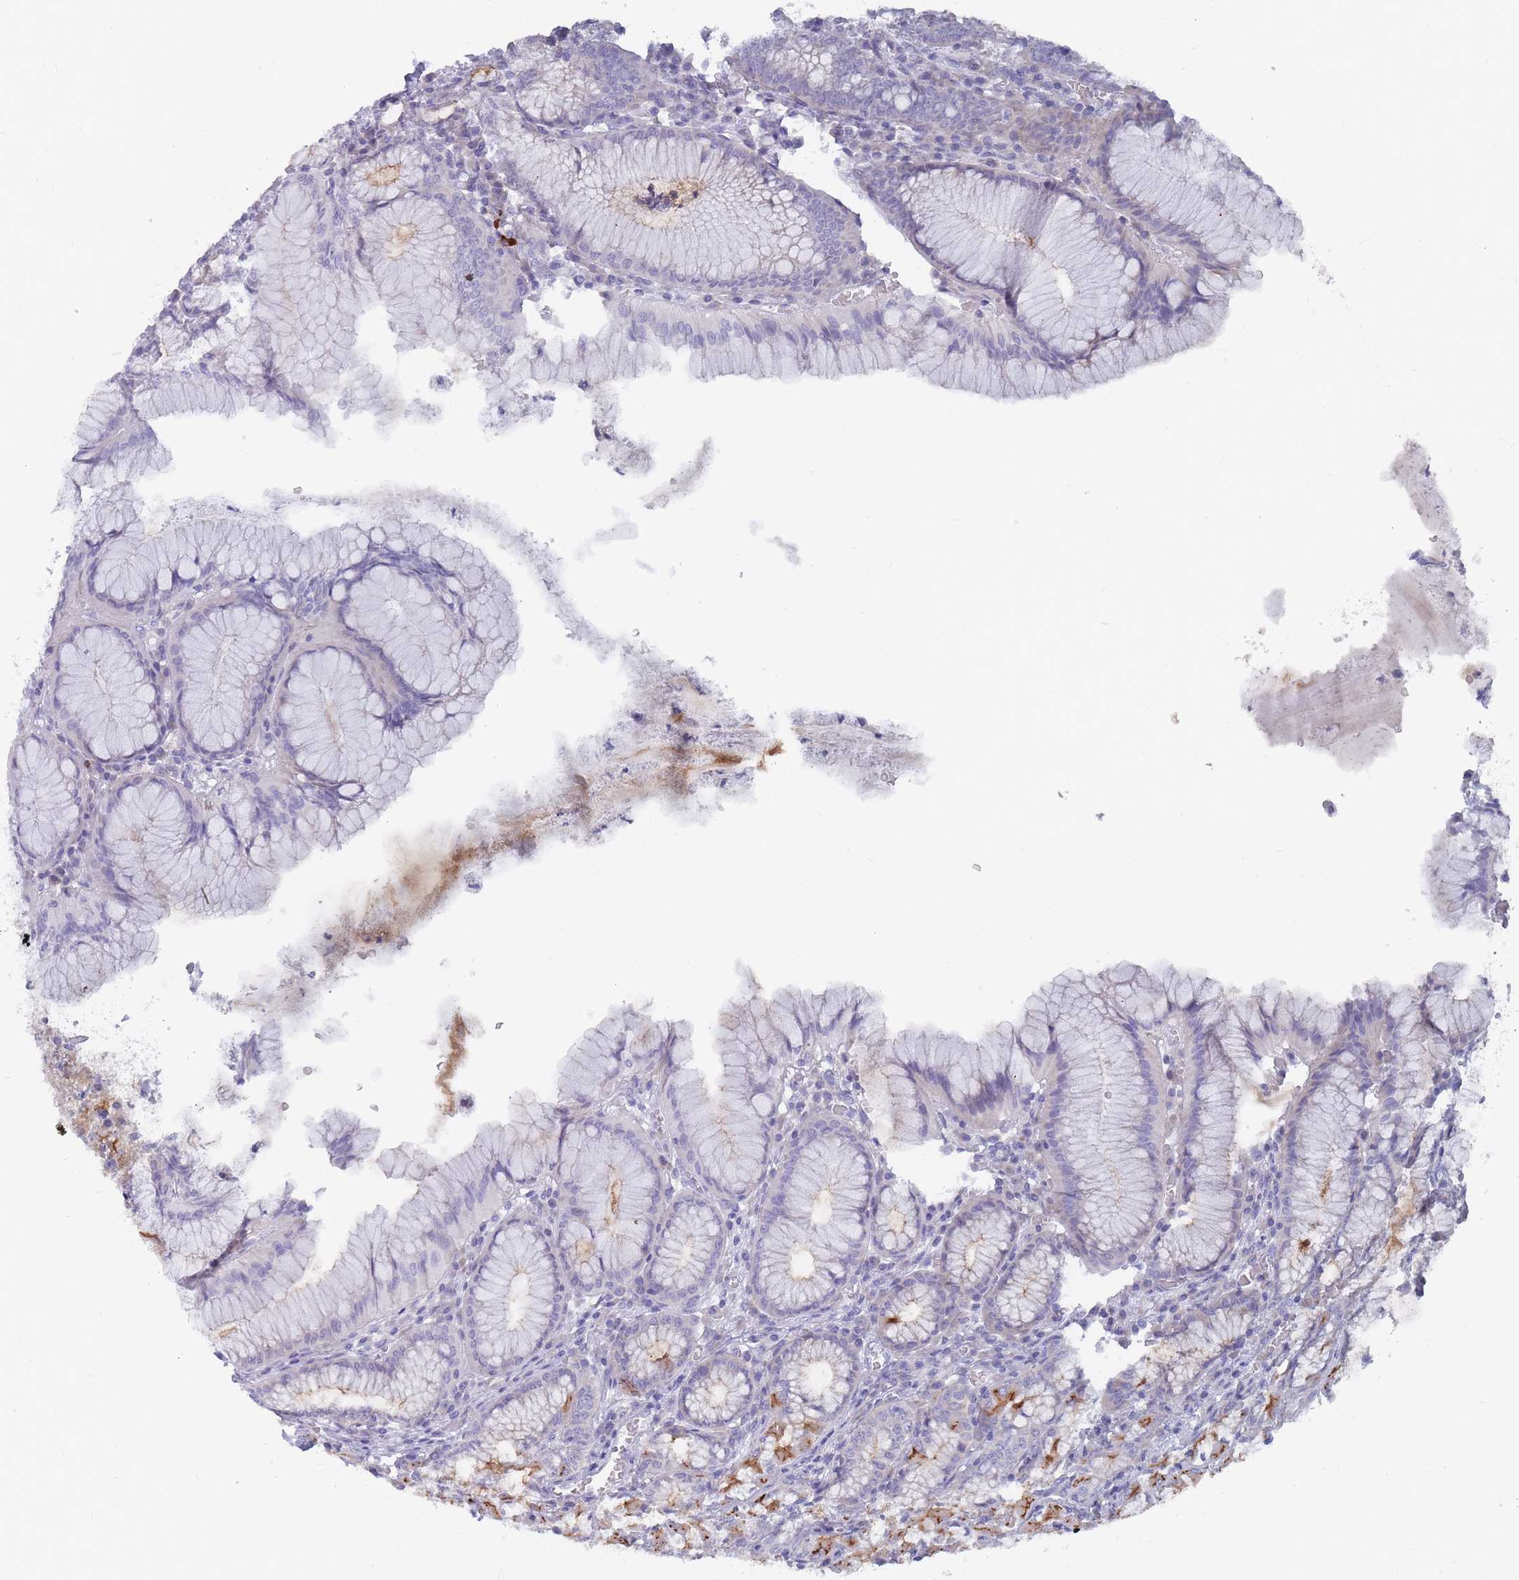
{"staining": {"intensity": "strong", "quantity": "25%-75%", "location": "cytoplasmic/membranous"}, "tissue": "stomach", "cell_type": "Glandular cells", "image_type": "normal", "snomed": [{"axis": "morphology", "description": "Normal tissue, NOS"}, {"axis": "topography", "description": "Stomach"}], "caption": "A brown stain labels strong cytoplasmic/membranous staining of a protein in glandular cells of benign human stomach.", "gene": "PIGU", "patient": {"sex": "male", "age": 55}}